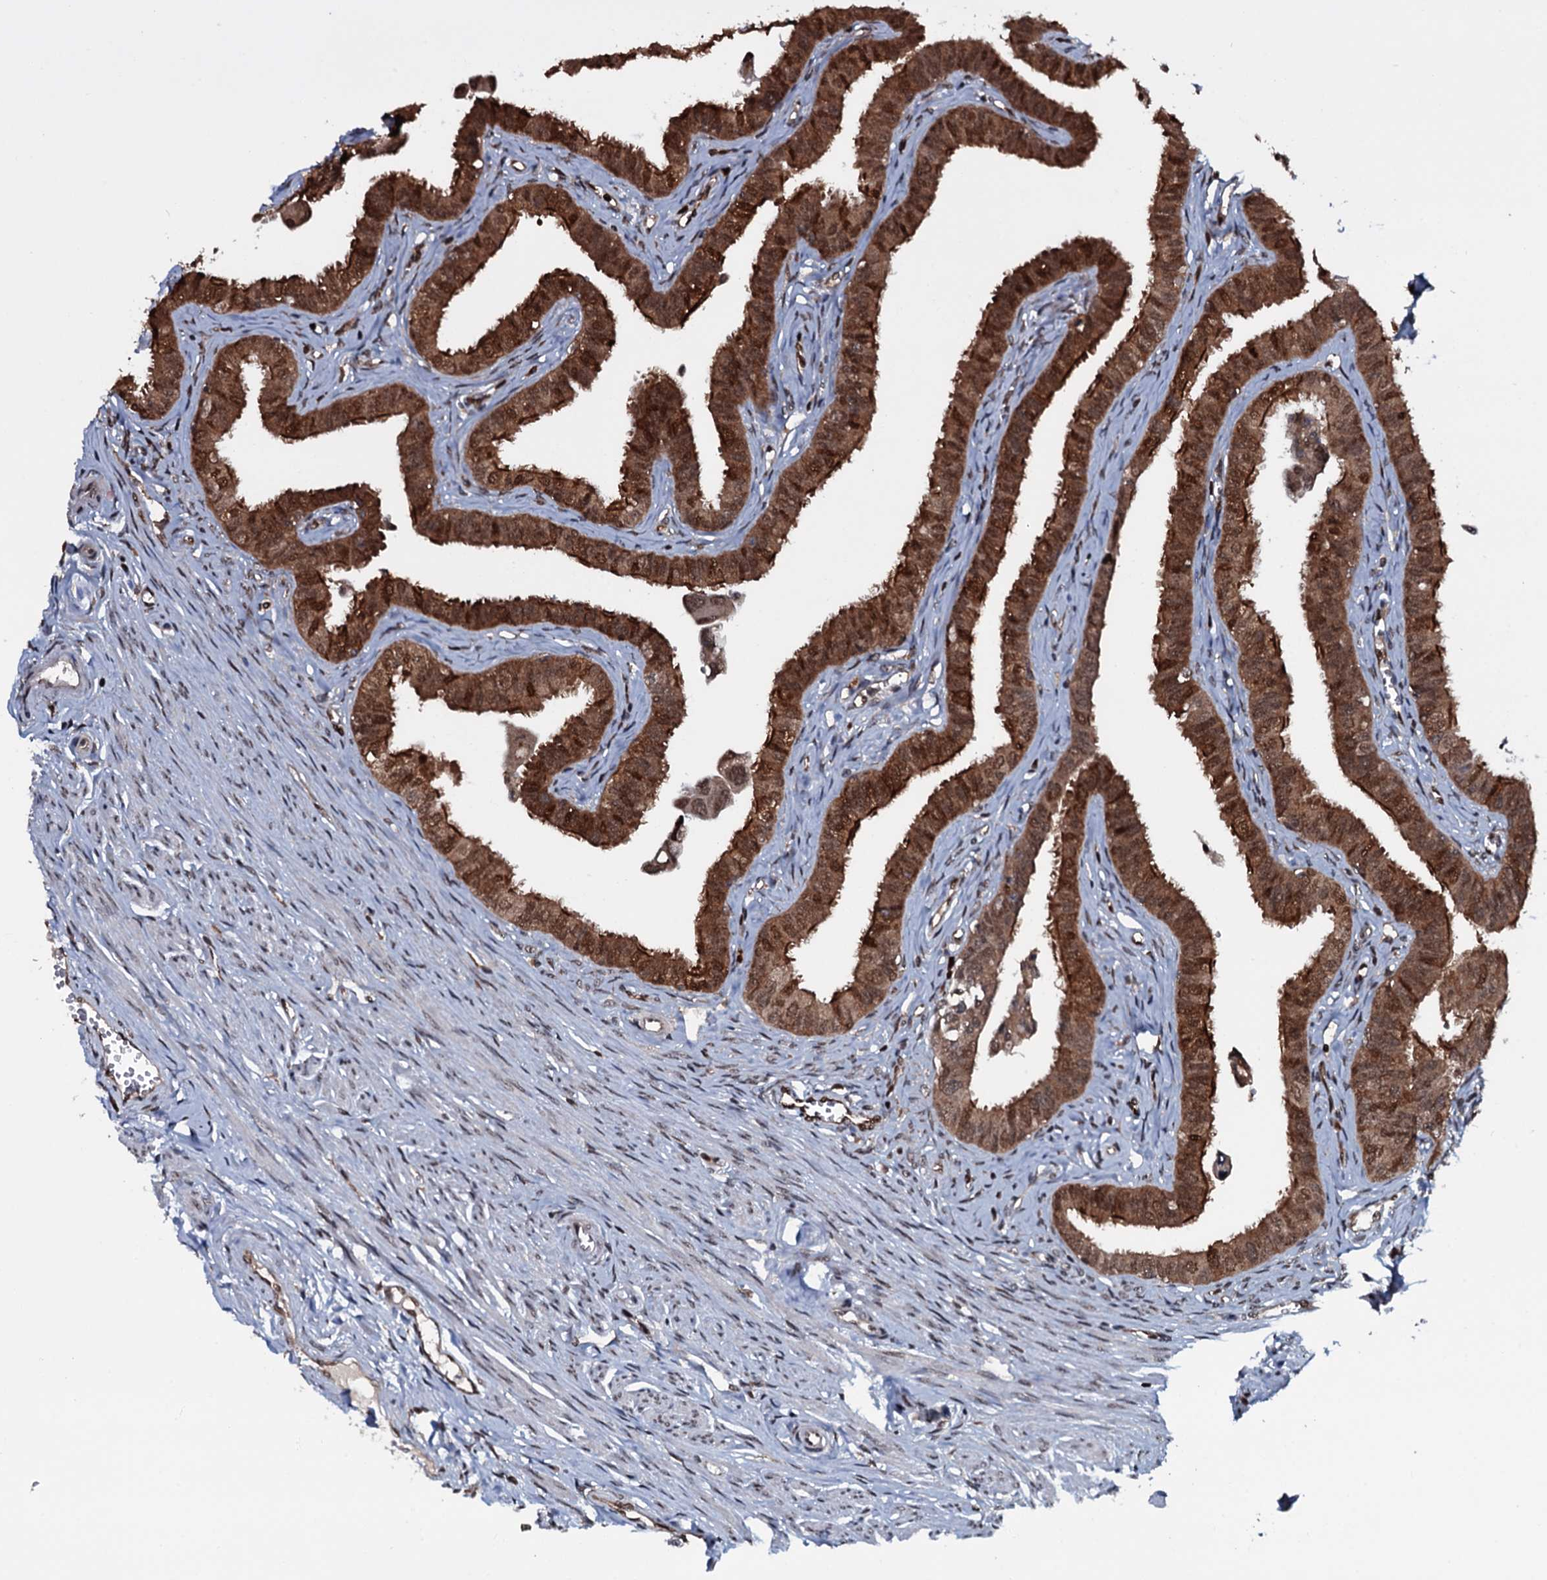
{"staining": {"intensity": "strong", "quantity": ">75%", "location": "cytoplasmic/membranous,nuclear"}, "tissue": "fallopian tube", "cell_type": "Glandular cells", "image_type": "normal", "snomed": [{"axis": "morphology", "description": "Normal tissue, NOS"}, {"axis": "morphology", "description": "Carcinoma, NOS"}, {"axis": "topography", "description": "Fallopian tube"}, {"axis": "topography", "description": "Ovary"}], "caption": "Immunohistochemistry (IHC) (DAB) staining of benign fallopian tube reveals strong cytoplasmic/membranous,nuclear protein expression in approximately >75% of glandular cells.", "gene": "HDDC3", "patient": {"sex": "female", "age": 59}}